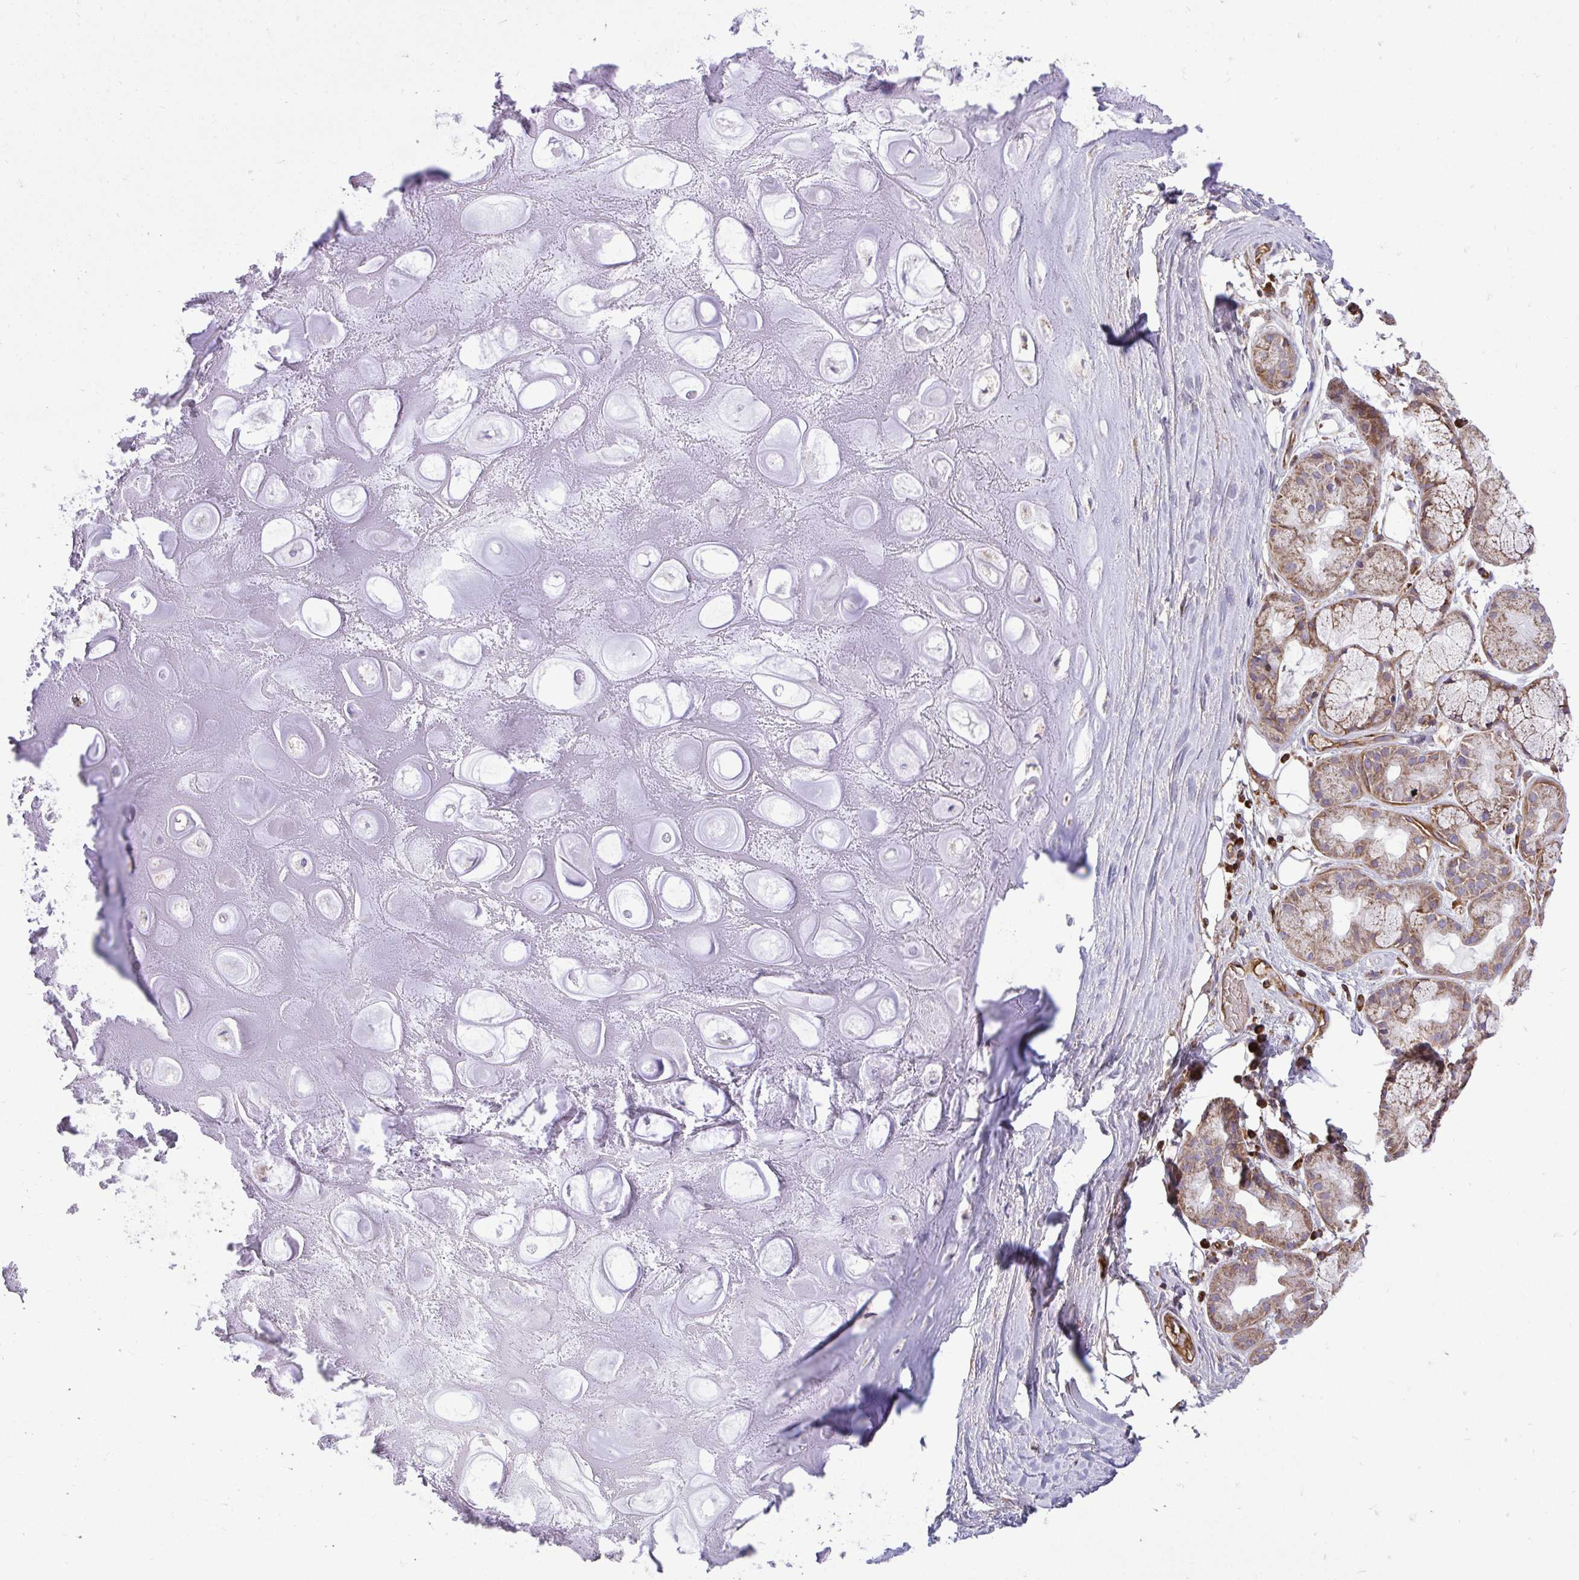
{"staining": {"intensity": "negative", "quantity": "none", "location": "none"}, "tissue": "soft tissue", "cell_type": "Chondrocytes", "image_type": "normal", "snomed": [{"axis": "morphology", "description": "Normal tissue, NOS"}, {"axis": "topography", "description": "Lymph node"}, {"axis": "topography", "description": "Cartilage tissue"}, {"axis": "topography", "description": "Nasopharynx"}], "caption": "Protein analysis of benign soft tissue displays no significant staining in chondrocytes. (DAB immunohistochemistry (IHC), high magnification).", "gene": "ATP13A2", "patient": {"sex": "male", "age": 63}}